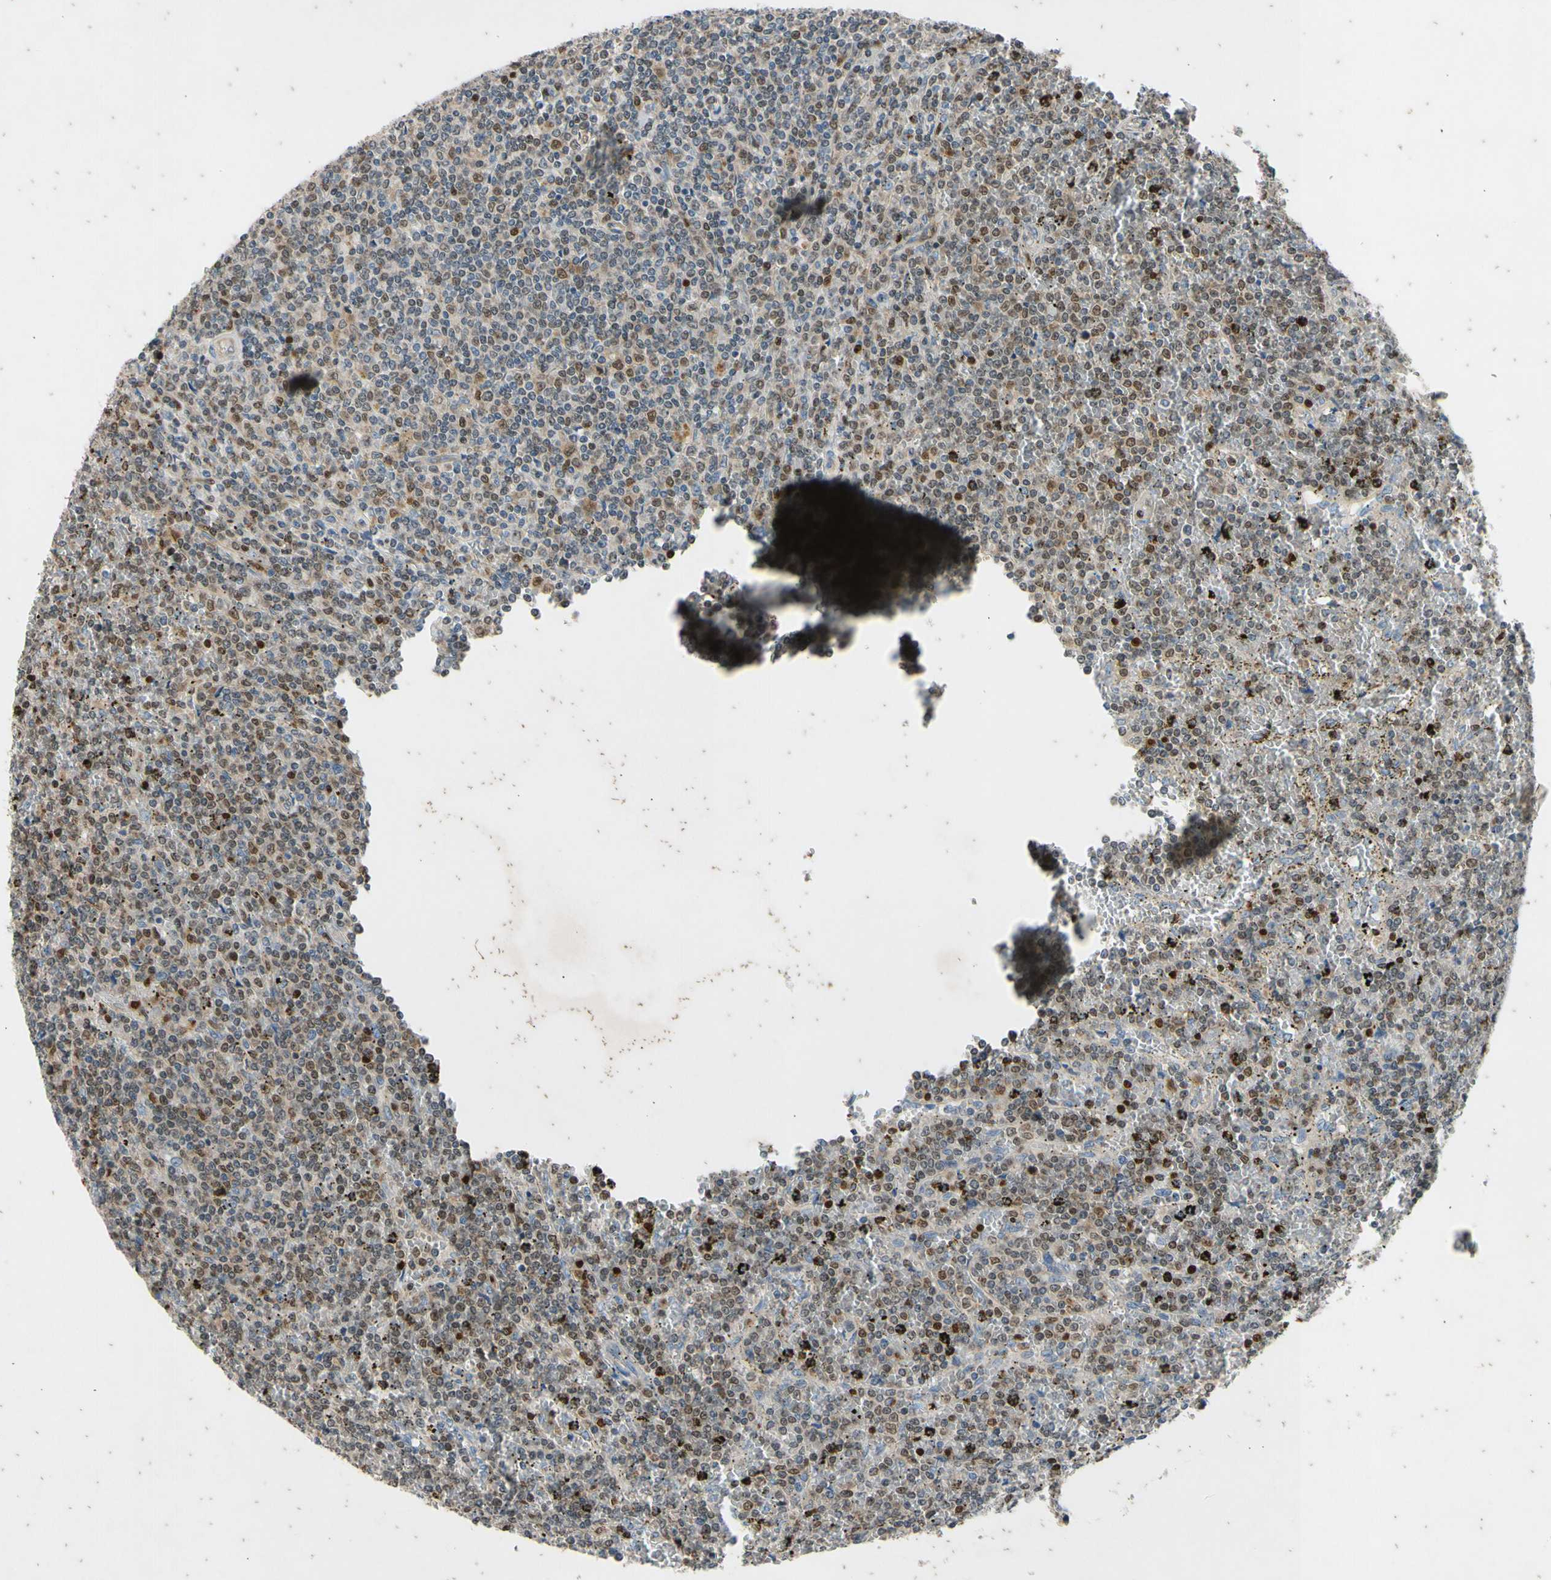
{"staining": {"intensity": "weak", "quantity": "25%-75%", "location": "nuclear"}, "tissue": "lymphoma", "cell_type": "Tumor cells", "image_type": "cancer", "snomed": [{"axis": "morphology", "description": "Malignant lymphoma, non-Hodgkin's type, Low grade"}, {"axis": "topography", "description": "Spleen"}], "caption": "Human lymphoma stained for a protein (brown) shows weak nuclear positive positivity in about 25%-75% of tumor cells.", "gene": "TBX21", "patient": {"sex": "female", "age": 19}}